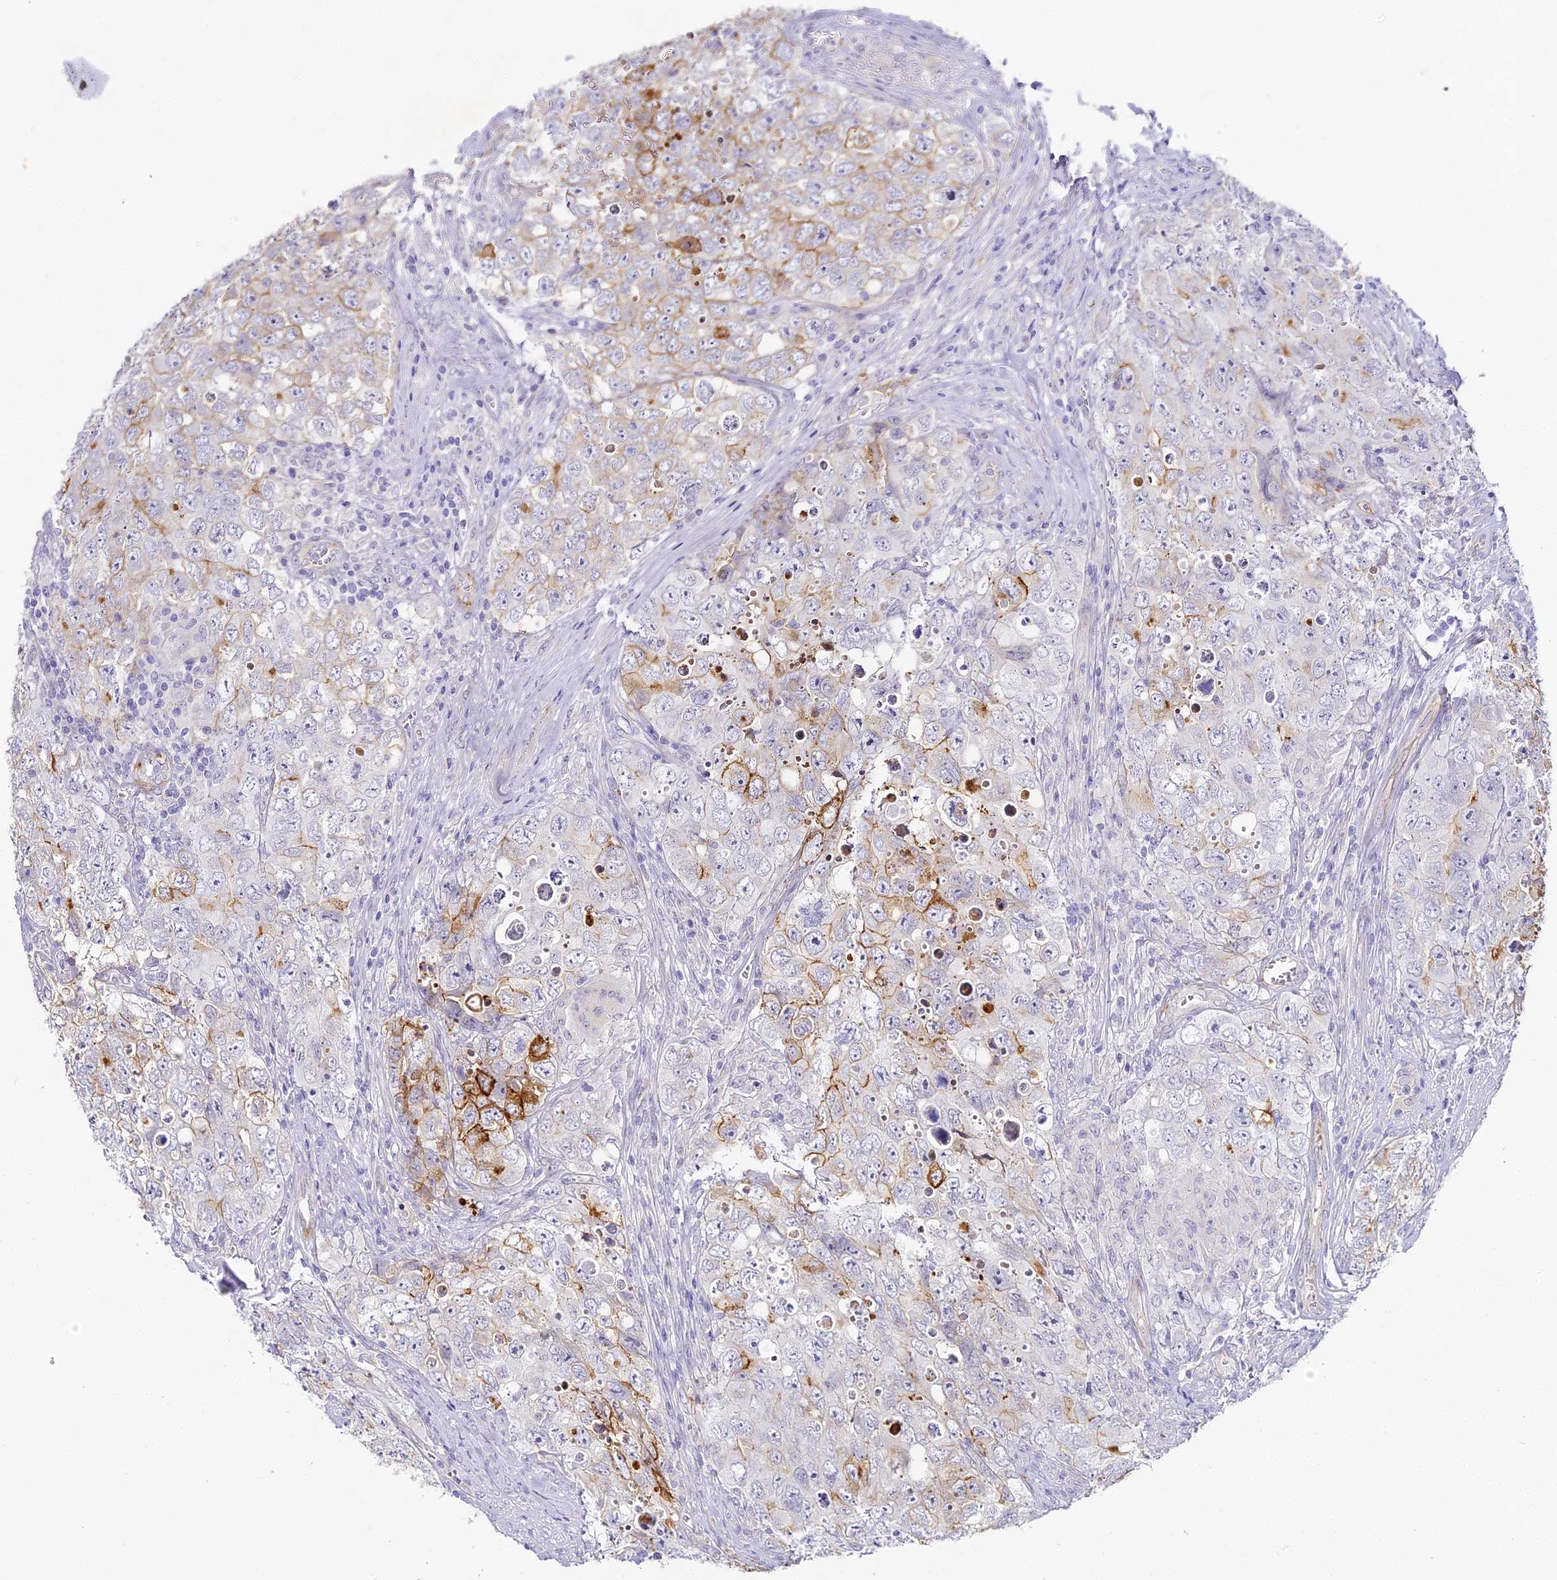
{"staining": {"intensity": "moderate", "quantity": "<25%", "location": "cytoplasmic/membranous"}, "tissue": "testis cancer", "cell_type": "Tumor cells", "image_type": "cancer", "snomed": [{"axis": "morphology", "description": "Seminoma, NOS"}, {"axis": "morphology", "description": "Carcinoma, Embryonal, NOS"}, {"axis": "topography", "description": "Testis"}], "caption": "There is low levels of moderate cytoplasmic/membranous positivity in tumor cells of testis embryonal carcinoma, as demonstrated by immunohistochemical staining (brown color).", "gene": "ALPG", "patient": {"sex": "male", "age": 43}}